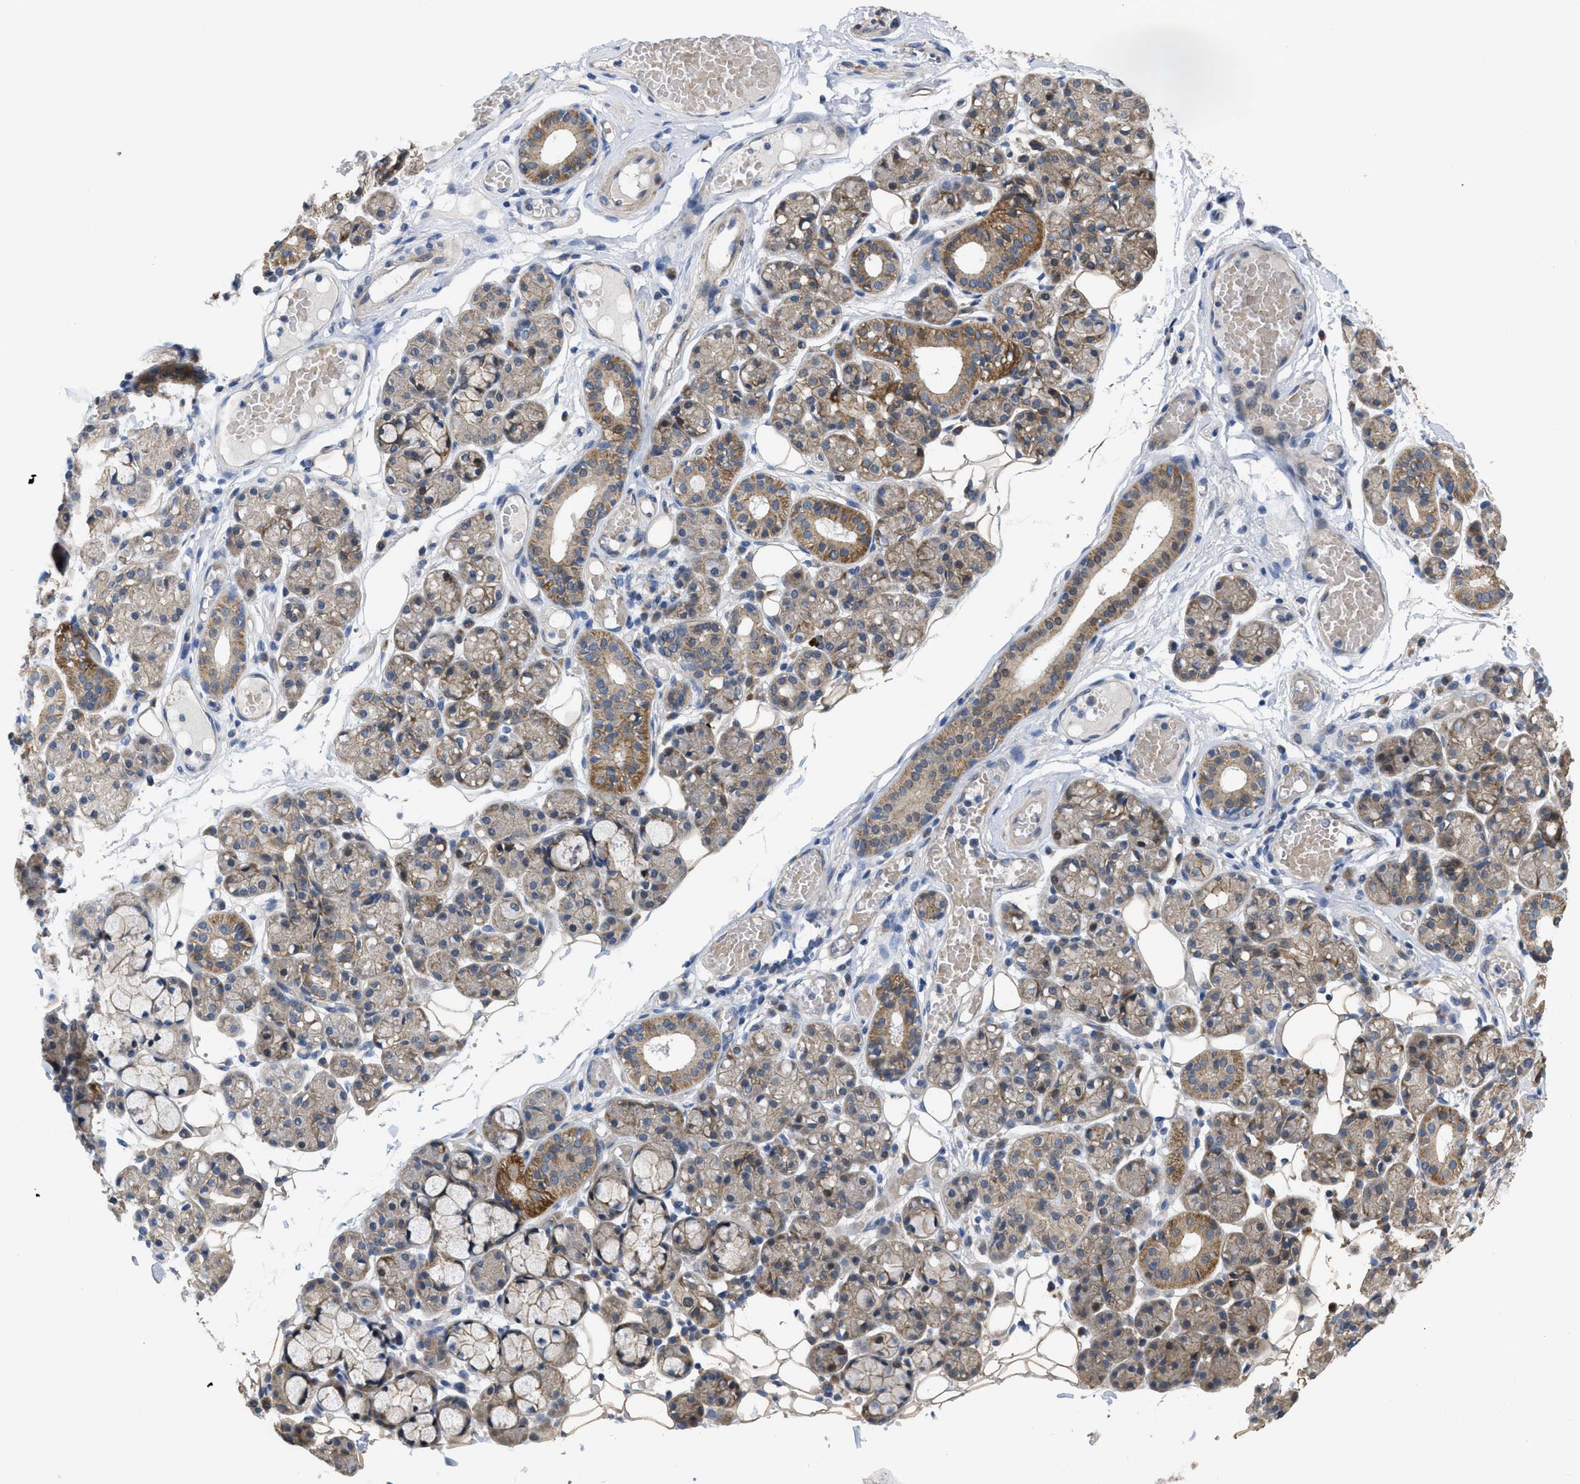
{"staining": {"intensity": "moderate", "quantity": "<25%", "location": "cytoplasmic/membranous"}, "tissue": "salivary gland", "cell_type": "Glandular cells", "image_type": "normal", "snomed": [{"axis": "morphology", "description": "Normal tissue, NOS"}, {"axis": "topography", "description": "Salivary gland"}], "caption": "Immunohistochemistry staining of unremarkable salivary gland, which exhibits low levels of moderate cytoplasmic/membranous expression in approximately <25% of glandular cells indicating moderate cytoplasmic/membranous protein positivity. The staining was performed using DAB (brown) for protein detection and nuclei were counterstained in hematoxylin (blue).", "gene": "CDPF1", "patient": {"sex": "male", "age": 63}}